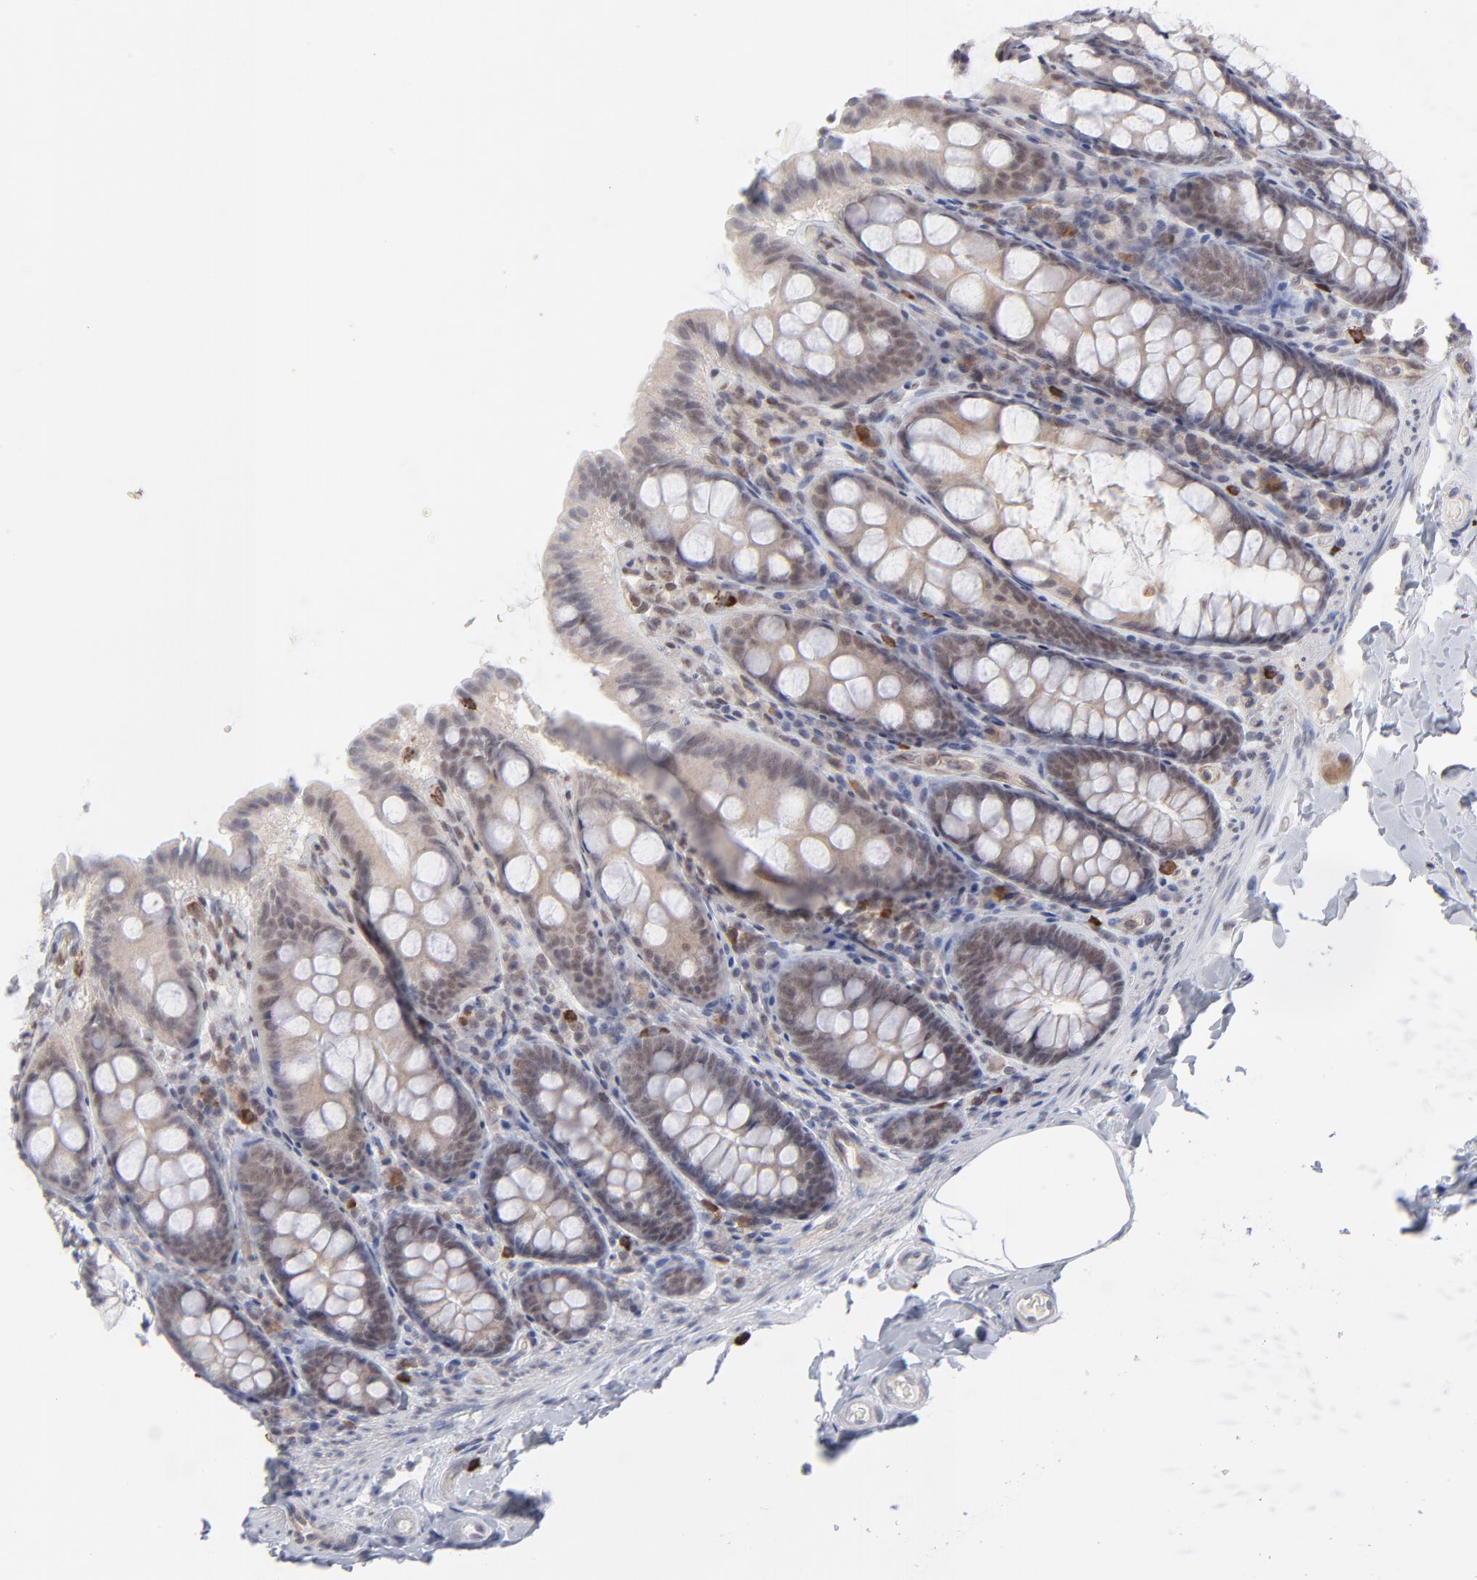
{"staining": {"intensity": "negative", "quantity": "none", "location": "none"}, "tissue": "colon", "cell_type": "Endothelial cells", "image_type": "normal", "snomed": [{"axis": "morphology", "description": "Normal tissue, NOS"}, {"axis": "topography", "description": "Colon"}], "caption": "Immunohistochemistry (IHC) image of unremarkable colon stained for a protein (brown), which displays no expression in endothelial cells.", "gene": "NBN", "patient": {"sex": "female", "age": 61}}